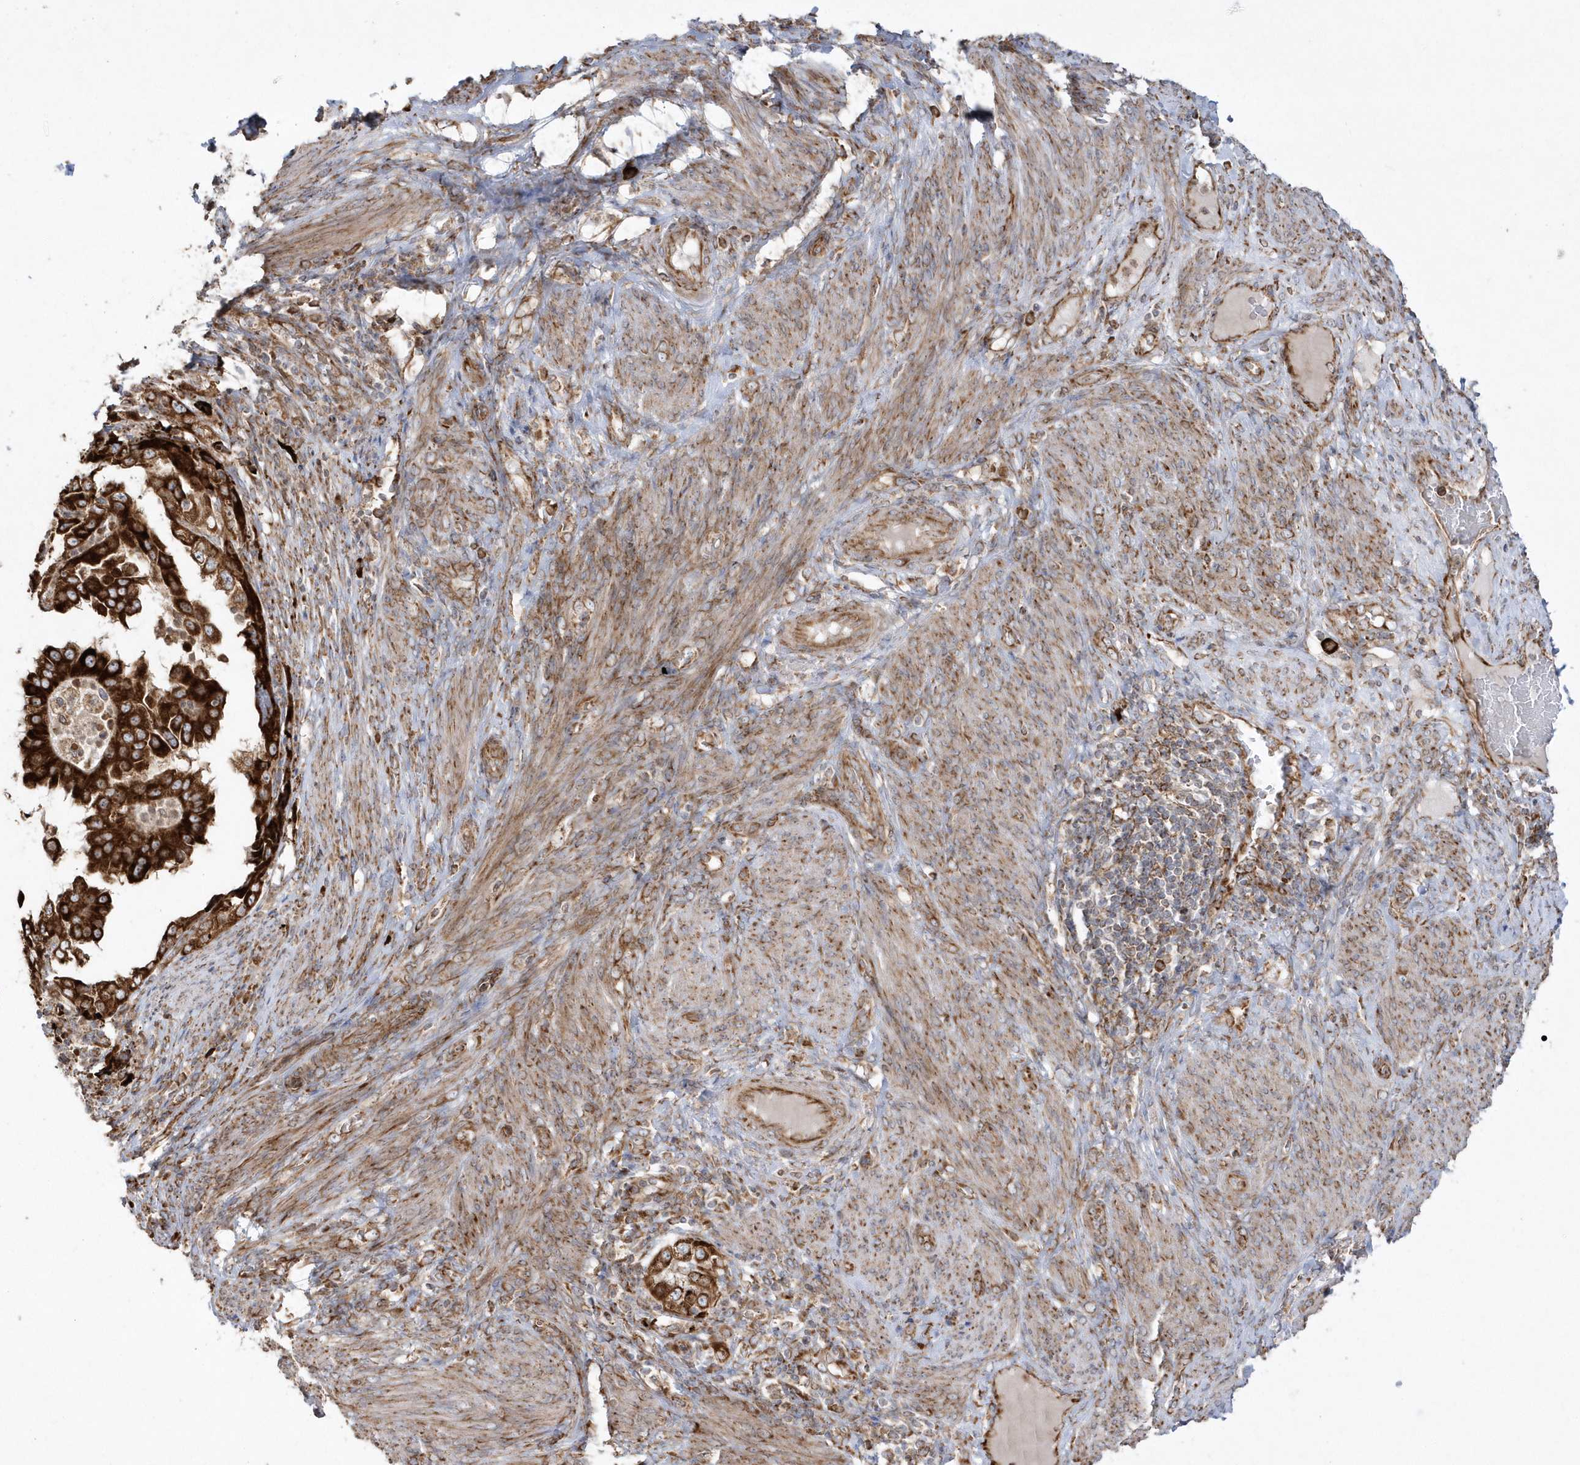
{"staining": {"intensity": "strong", "quantity": ">75%", "location": "cytoplasmic/membranous"}, "tissue": "endometrial cancer", "cell_type": "Tumor cells", "image_type": "cancer", "snomed": [{"axis": "morphology", "description": "Adenocarcinoma, NOS"}, {"axis": "topography", "description": "Endometrium"}], "caption": "DAB immunohistochemical staining of human adenocarcinoma (endometrial) reveals strong cytoplasmic/membranous protein expression in about >75% of tumor cells. The protein is shown in brown color, while the nuclei are stained blue.", "gene": "SH3BP2", "patient": {"sex": "female", "age": 85}}